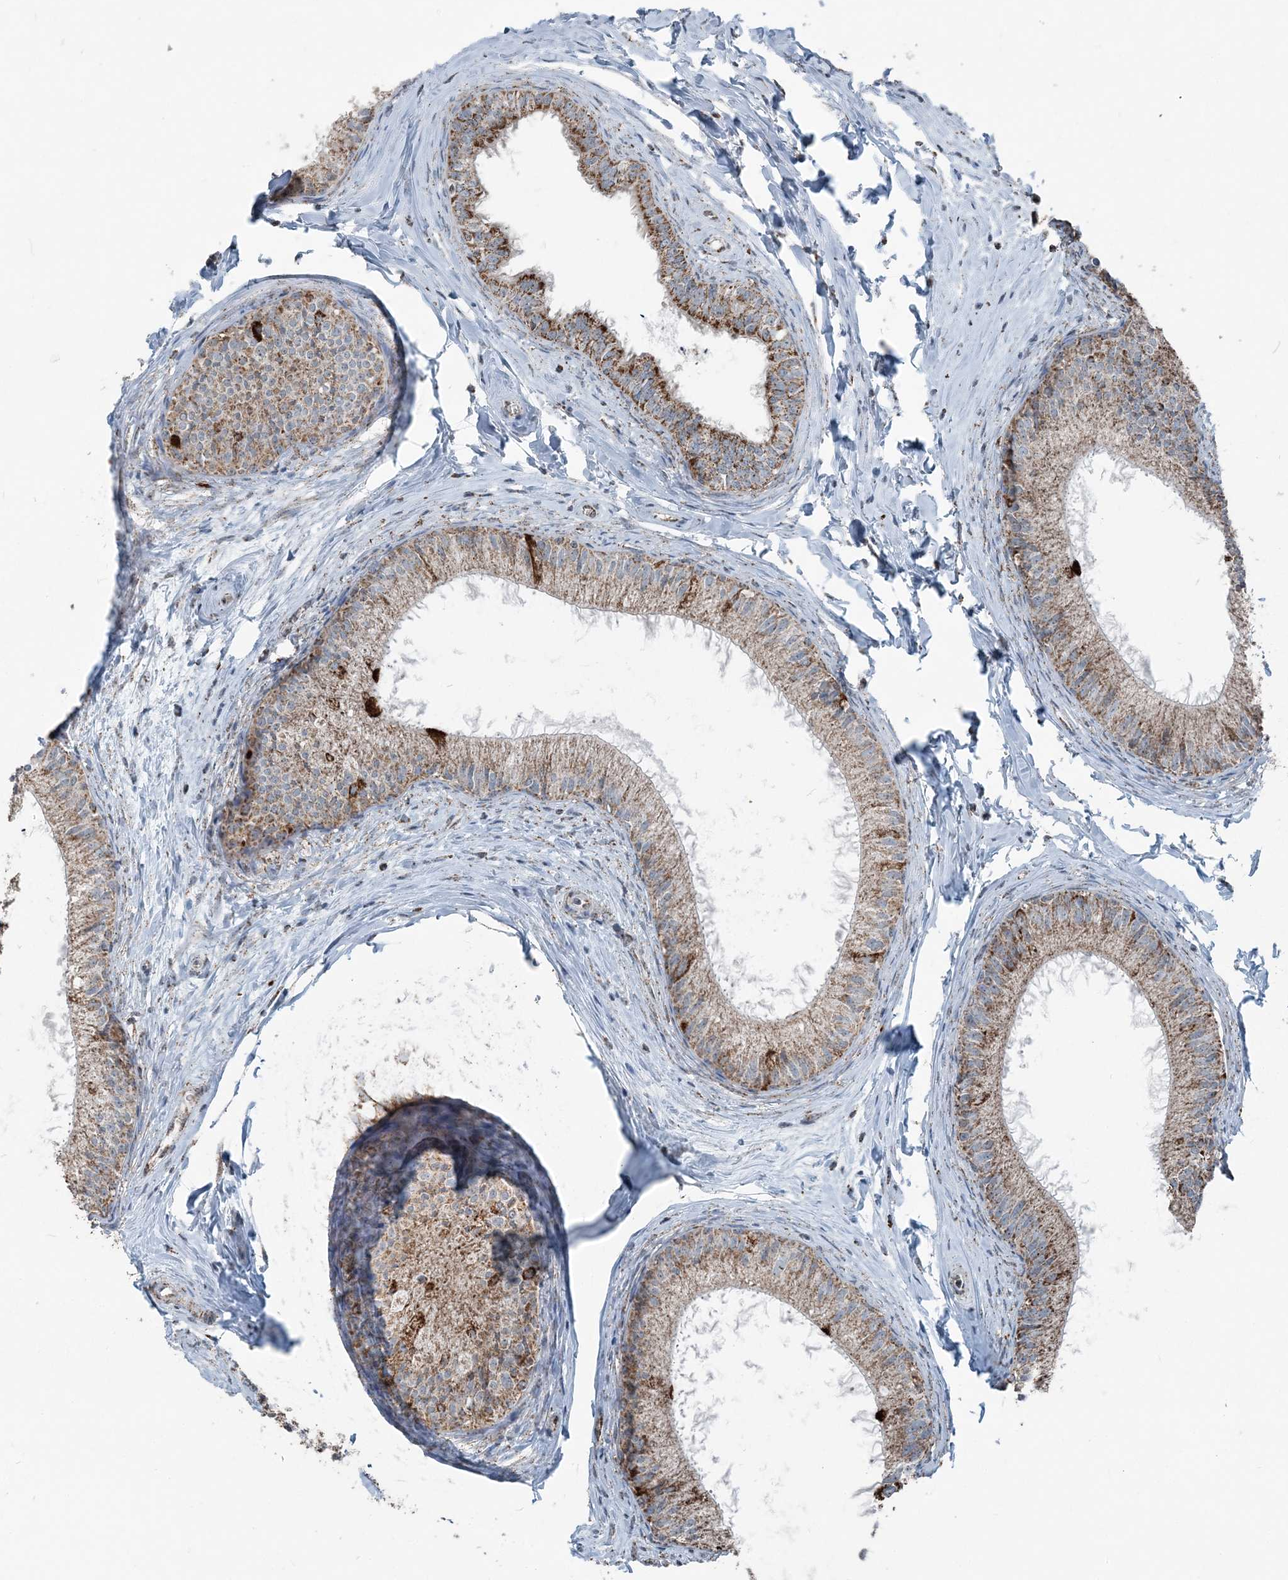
{"staining": {"intensity": "strong", "quantity": "25%-75%", "location": "cytoplasmic/membranous"}, "tissue": "epididymis", "cell_type": "Glandular cells", "image_type": "normal", "snomed": [{"axis": "morphology", "description": "Normal tissue, NOS"}, {"axis": "topography", "description": "Epididymis"}], "caption": "Protein analysis of normal epididymis shows strong cytoplasmic/membranous expression in about 25%-75% of glandular cells.", "gene": "SUCLG1", "patient": {"sex": "male", "age": 34}}